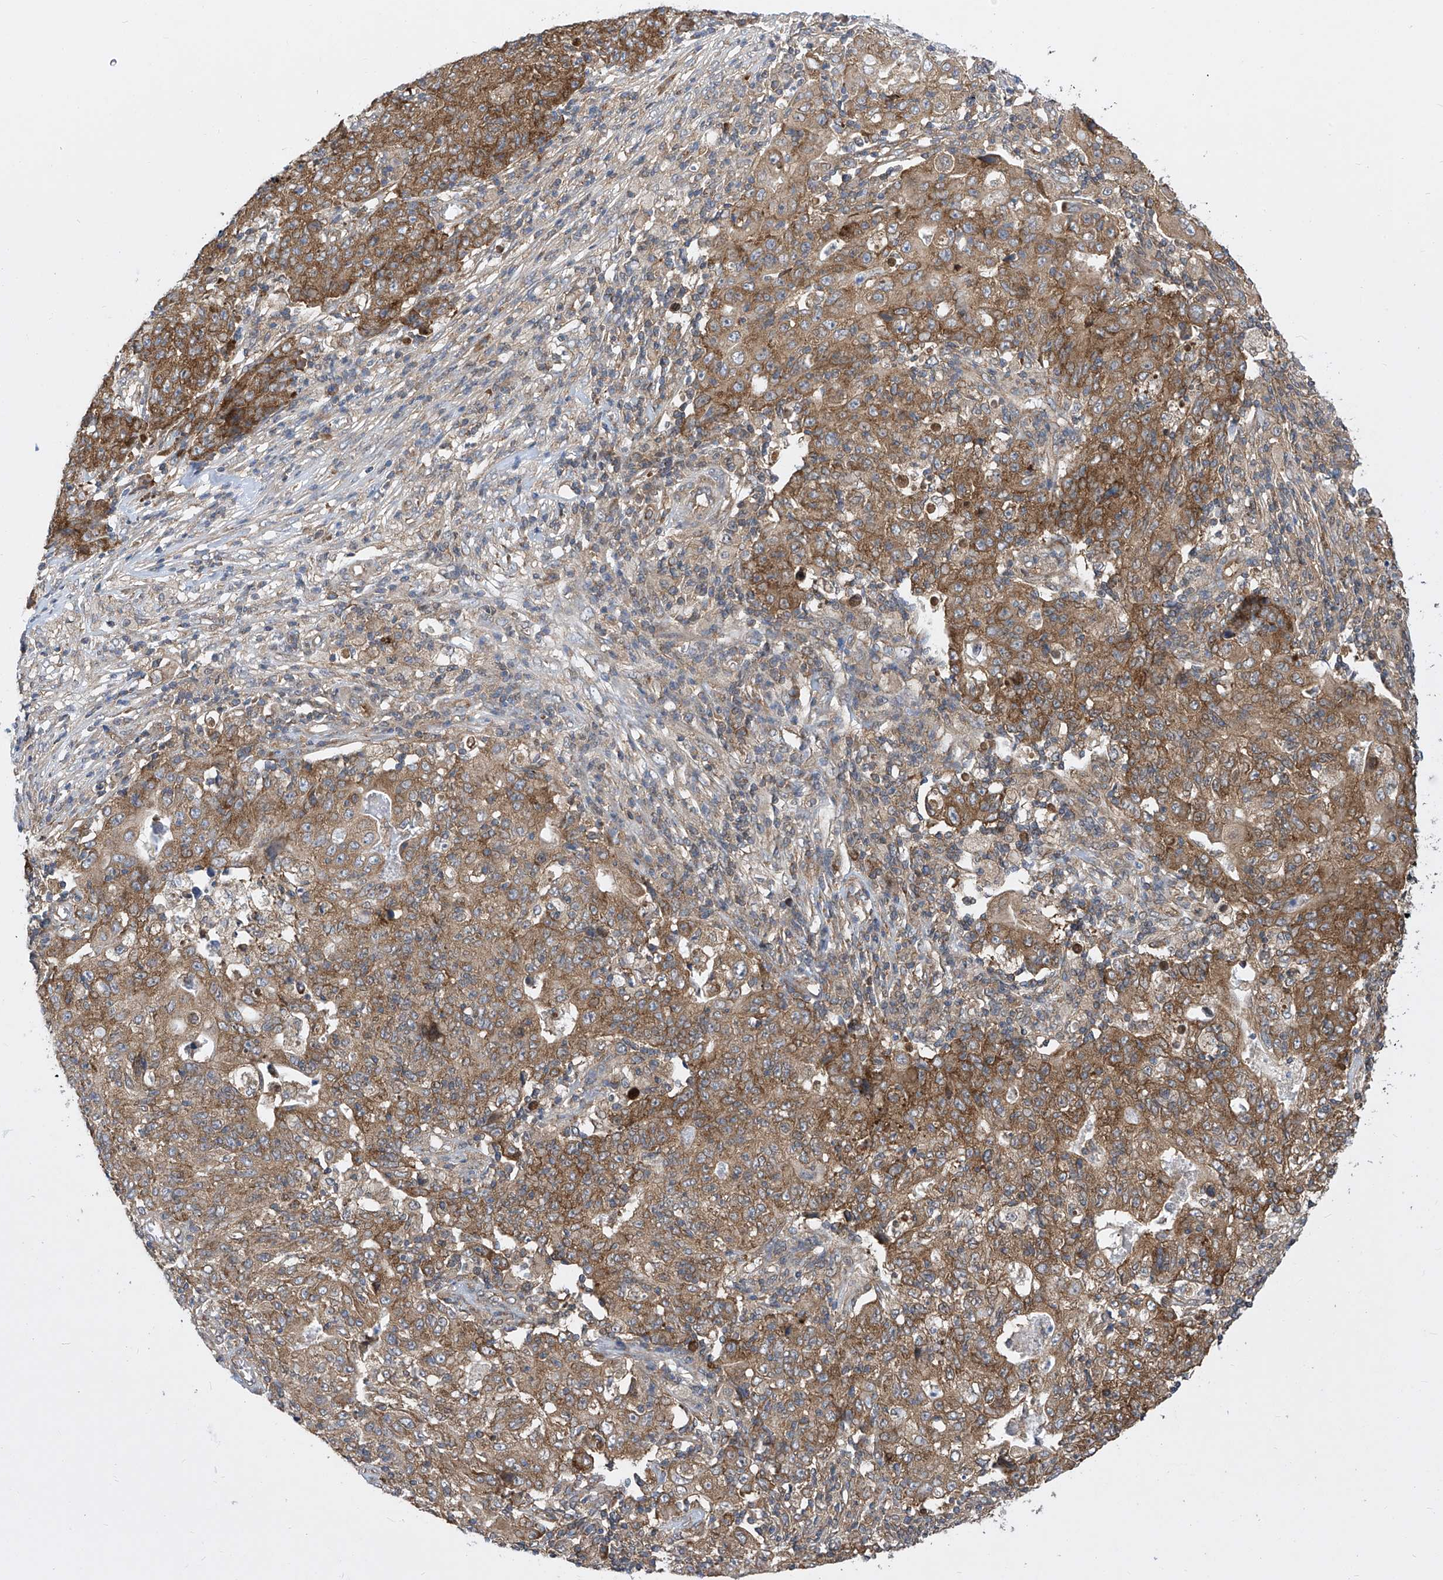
{"staining": {"intensity": "moderate", "quantity": ">75%", "location": "cytoplasmic/membranous"}, "tissue": "ovarian cancer", "cell_type": "Tumor cells", "image_type": "cancer", "snomed": [{"axis": "morphology", "description": "Carcinoma, endometroid"}, {"axis": "topography", "description": "Ovary"}], "caption": "Brown immunohistochemical staining in human ovarian endometroid carcinoma displays moderate cytoplasmic/membranous positivity in about >75% of tumor cells.", "gene": "EIF3M", "patient": {"sex": "female", "age": 42}}